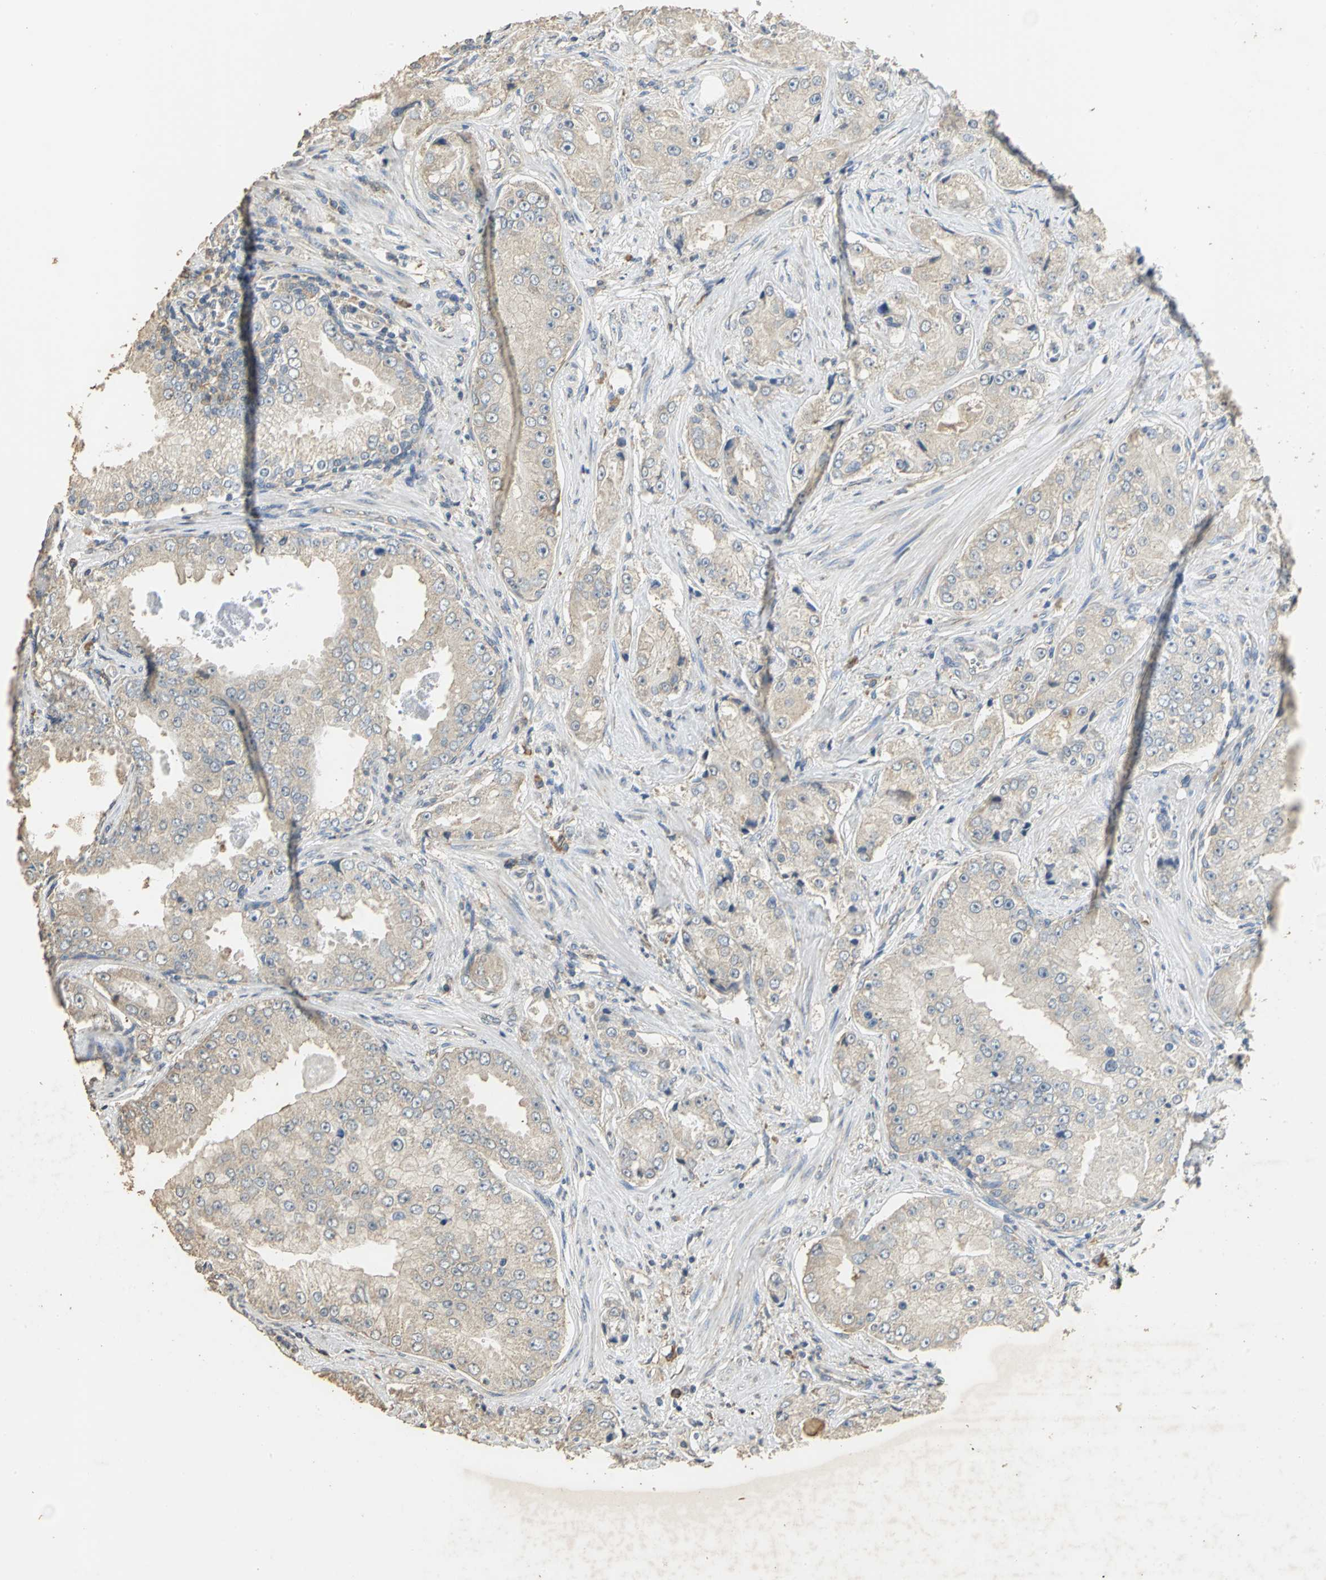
{"staining": {"intensity": "weak", "quantity": ">75%", "location": "cytoplasmic/membranous"}, "tissue": "prostate cancer", "cell_type": "Tumor cells", "image_type": "cancer", "snomed": [{"axis": "morphology", "description": "Adenocarcinoma, High grade"}, {"axis": "topography", "description": "Prostate"}], "caption": "The micrograph demonstrates staining of adenocarcinoma (high-grade) (prostate), revealing weak cytoplasmic/membranous protein staining (brown color) within tumor cells.", "gene": "ACSL4", "patient": {"sex": "male", "age": 73}}